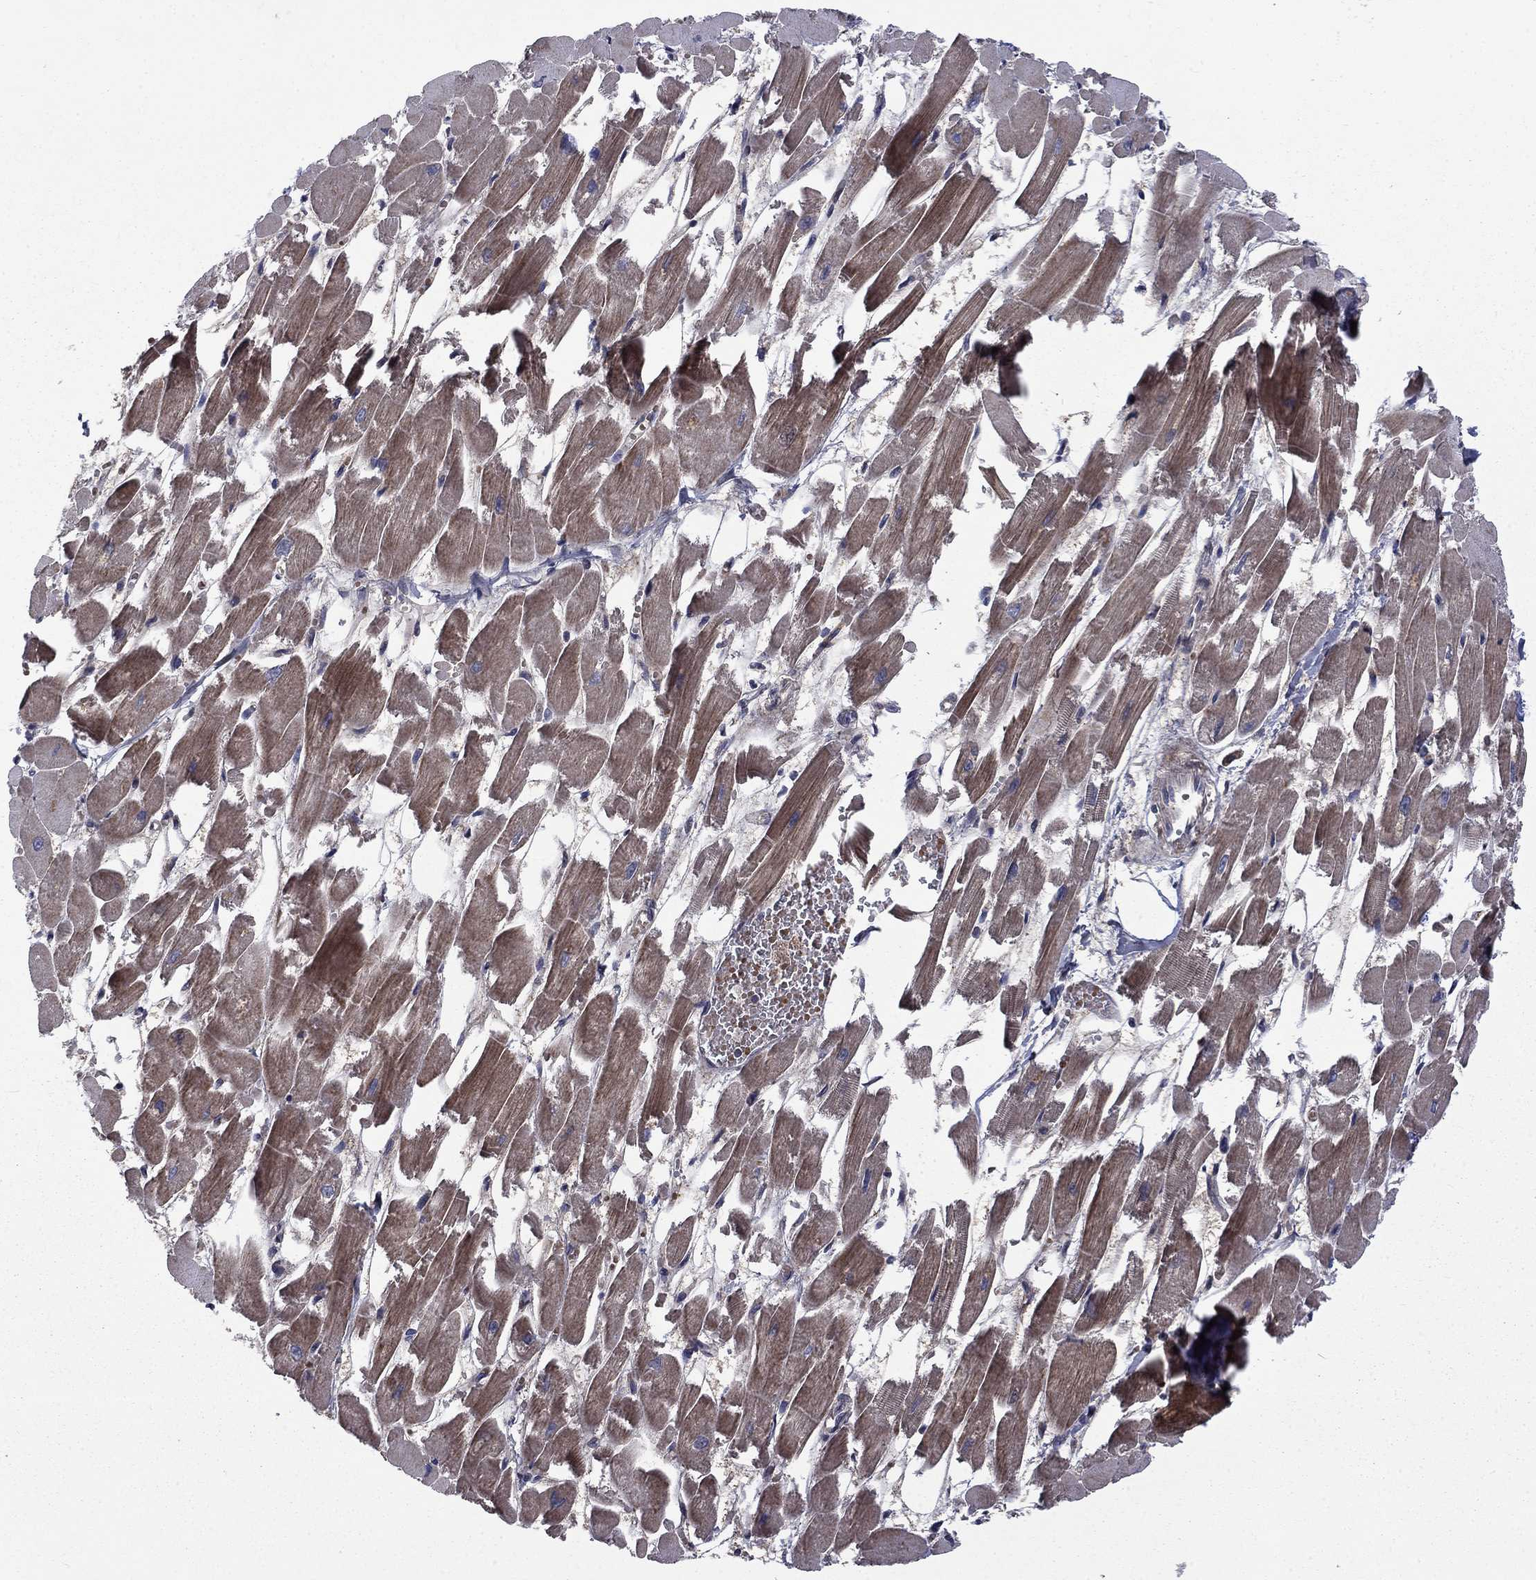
{"staining": {"intensity": "moderate", "quantity": "25%-75%", "location": "cytoplasmic/membranous"}, "tissue": "heart muscle", "cell_type": "Cardiomyocytes", "image_type": "normal", "snomed": [{"axis": "morphology", "description": "Normal tissue, NOS"}, {"axis": "topography", "description": "Heart"}], "caption": "High-power microscopy captured an immunohistochemistry photomicrograph of unremarkable heart muscle, revealing moderate cytoplasmic/membranous positivity in about 25%-75% of cardiomyocytes.", "gene": "HDAC4", "patient": {"sex": "female", "age": 52}}